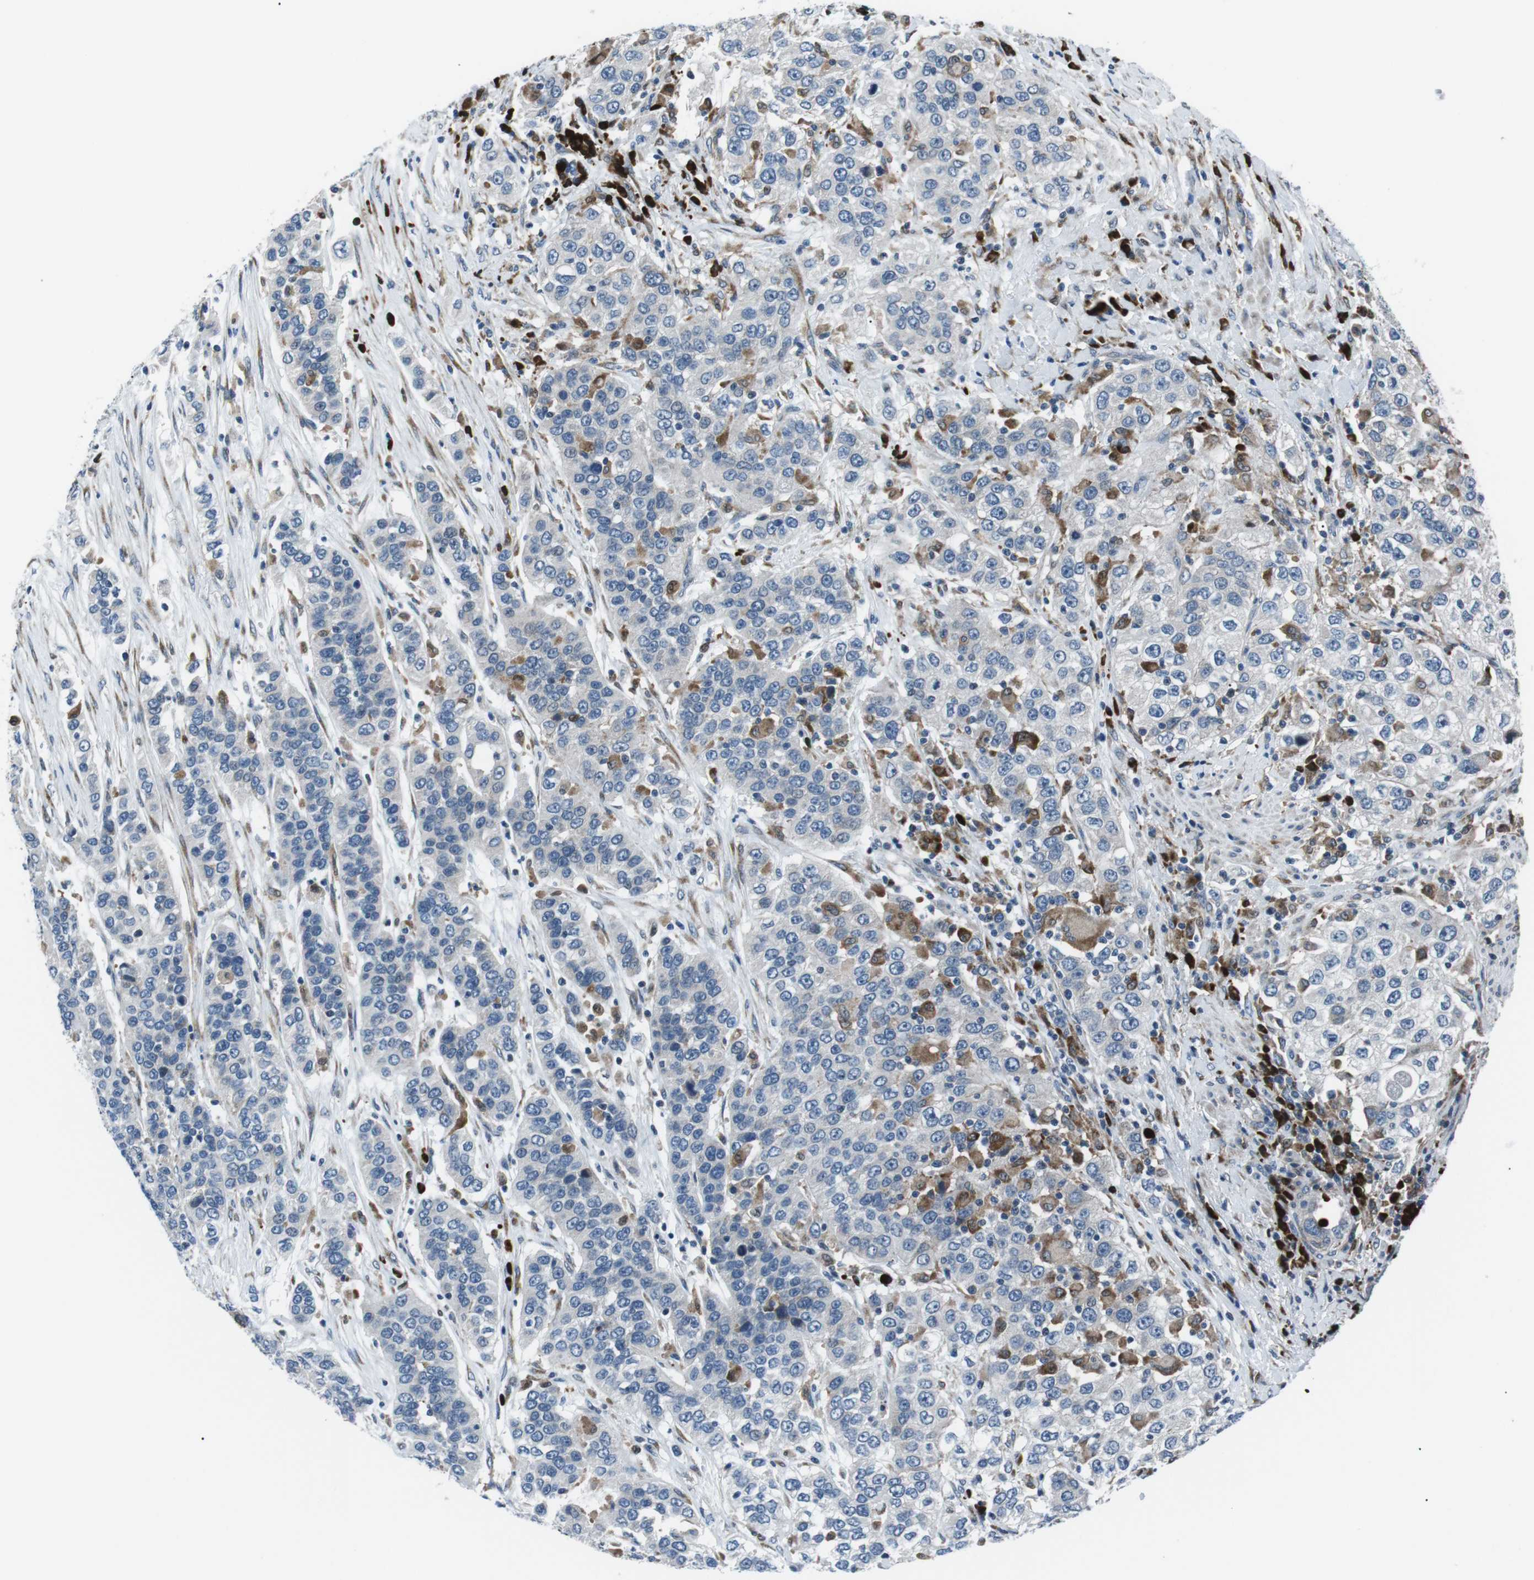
{"staining": {"intensity": "negative", "quantity": "none", "location": "none"}, "tissue": "urothelial cancer", "cell_type": "Tumor cells", "image_type": "cancer", "snomed": [{"axis": "morphology", "description": "Urothelial carcinoma, High grade"}, {"axis": "topography", "description": "Urinary bladder"}], "caption": "Tumor cells are negative for protein expression in human urothelial cancer. Brightfield microscopy of IHC stained with DAB (brown) and hematoxylin (blue), captured at high magnification.", "gene": "BLNK", "patient": {"sex": "female", "age": 80}}